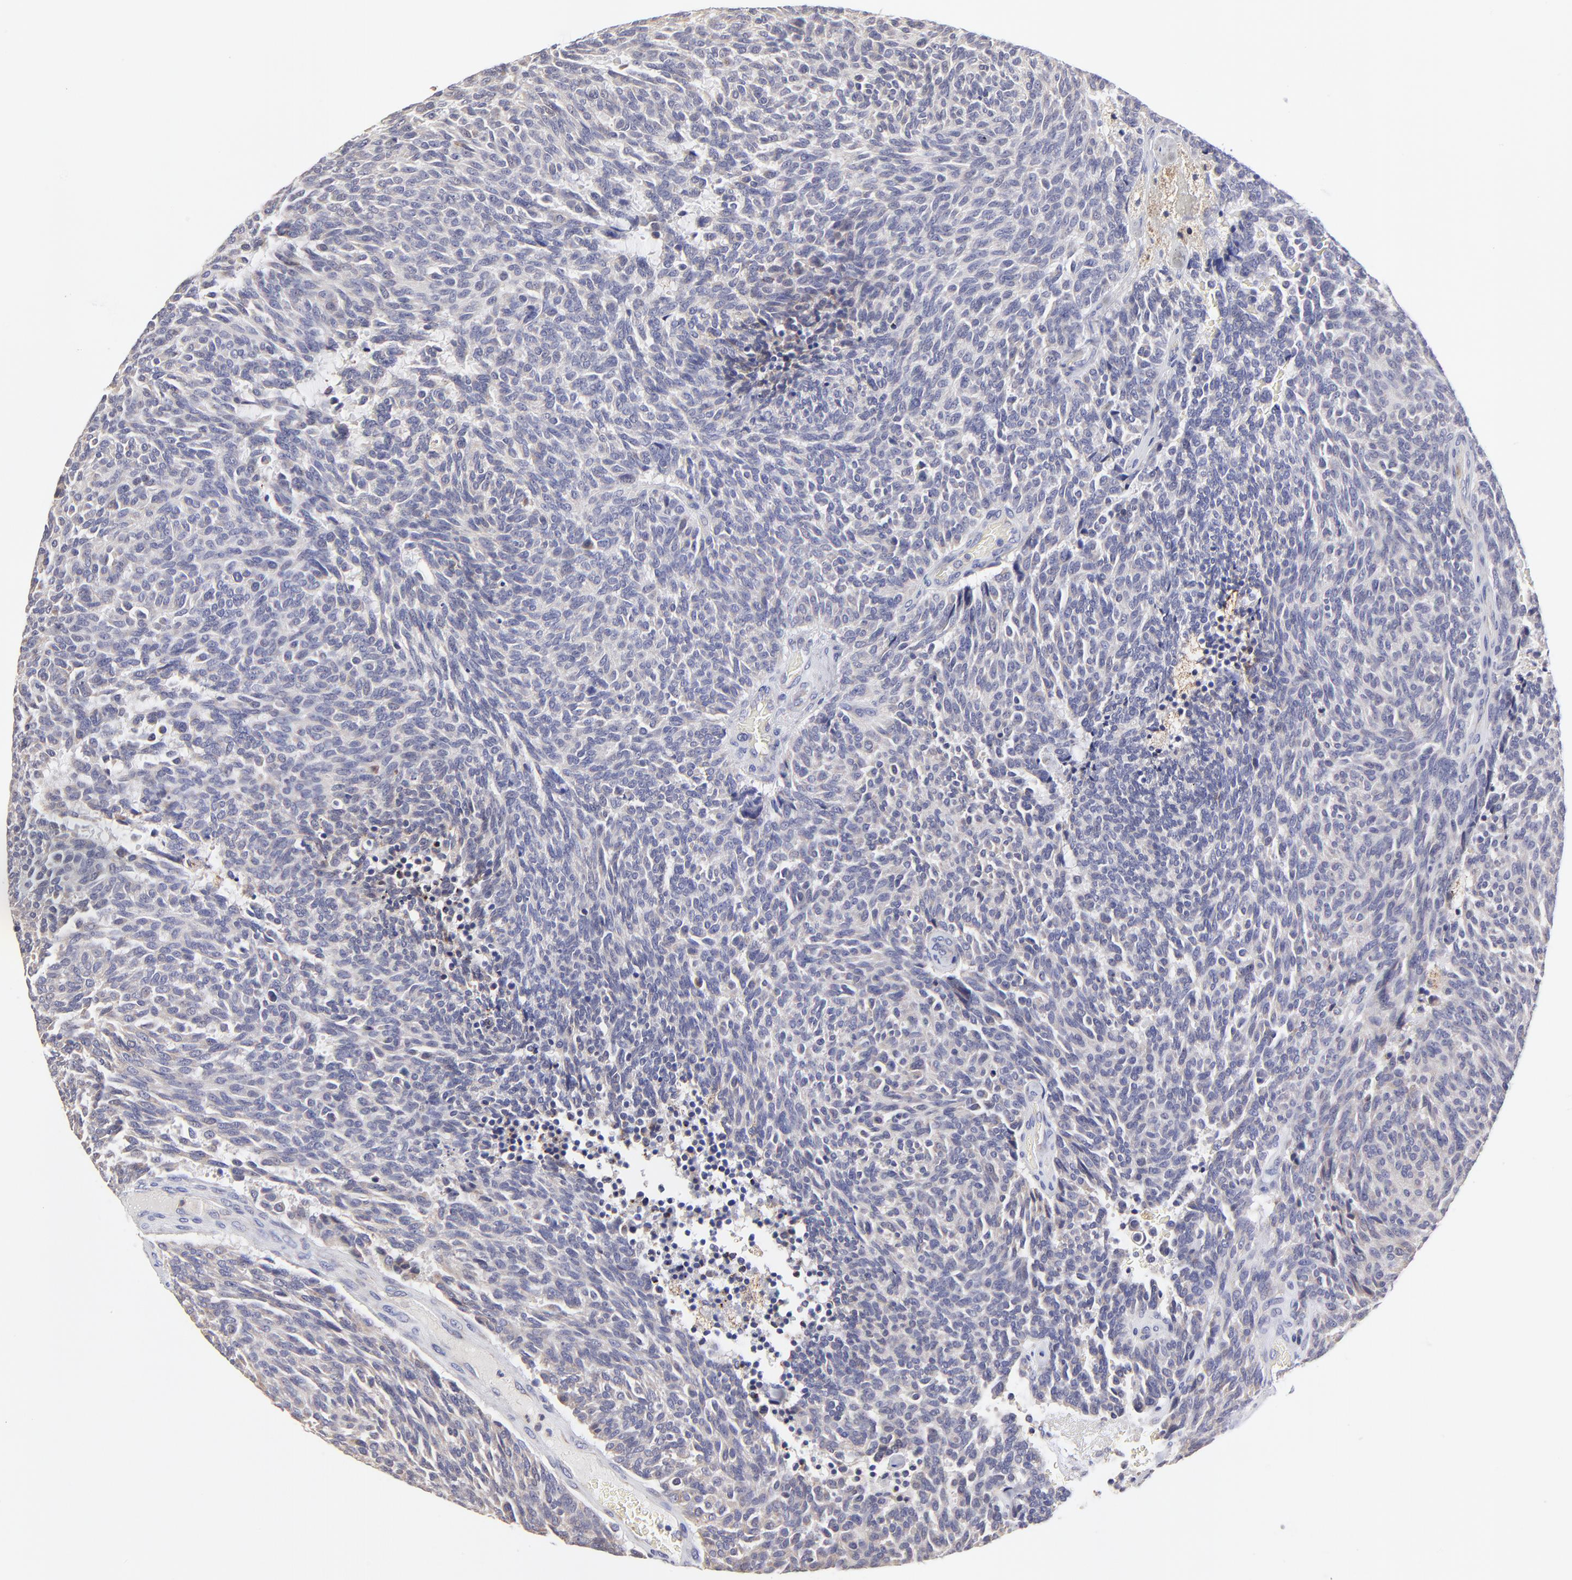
{"staining": {"intensity": "negative", "quantity": "none", "location": "none"}, "tissue": "carcinoid", "cell_type": "Tumor cells", "image_type": "cancer", "snomed": [{"axis": "morphology", "description": "Carcinoid, malignant, NOS"}, {"axis": "topography", "description": "Pancreas"}], "caption": "Micrograph shows no significant protein positivity in tumor cells of carcinoid (malignant). (Immunohistochemistry, brightfield microscopy, high magnification).", "gene": "GCSAM", "patient": {"sex": "female", "age": 54}}